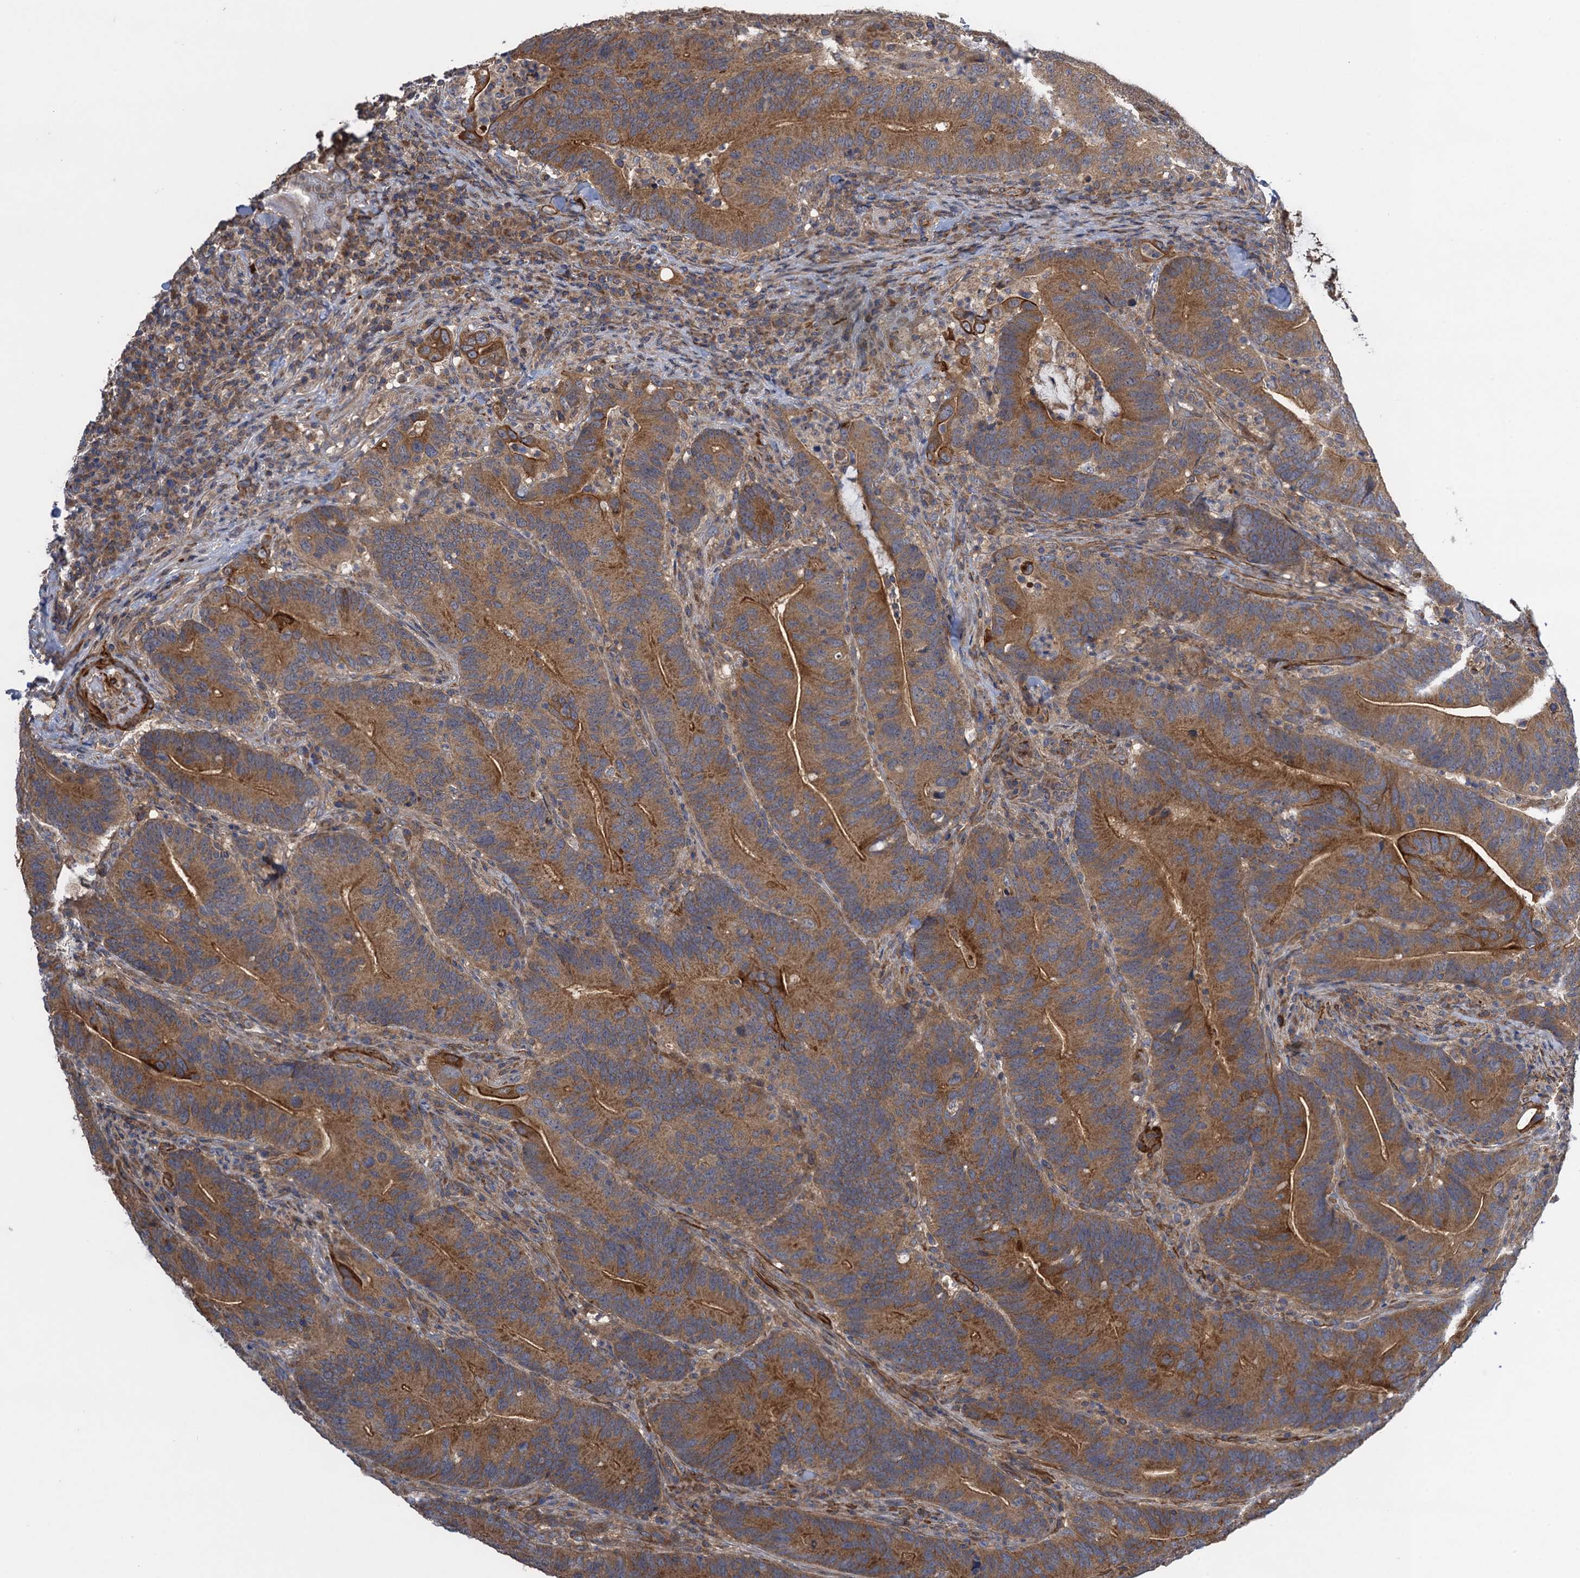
{"staining": {"intensity": "moderate", "quantity": ">75%", "location": "cytoplasmic/membranous"}, "tissue": "colorectal cancer", "cell_type": "Tumor cells", "image_type": "cancer", "snomed": [{"axis": "morphology", "description": "Adenocarcinoma, NOS"}, {"axis": "topography", "description": "Colon"}], "caption": "Protein expression analysis of colorectal adenocarcinoma demonstrates moderate cytoplasmic/membranous expression in approximately >75% of tumor cells.", "gene": "WDR88", "patient": {"sex": "female", "age": 66}}